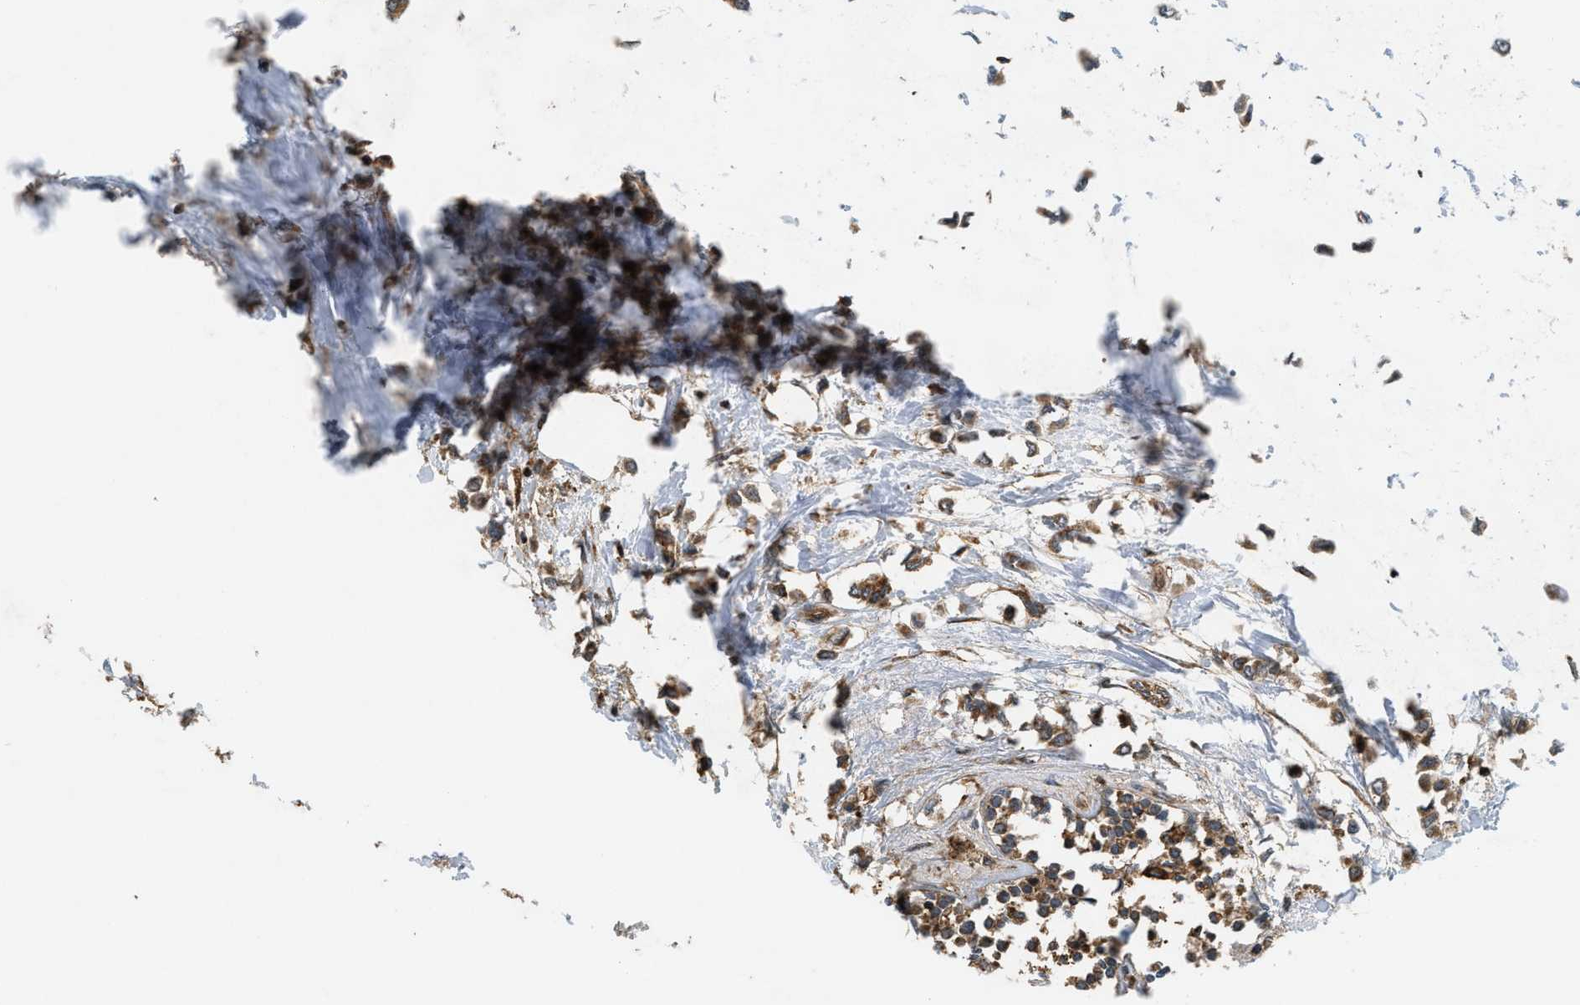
{"staining": {"intensity": "weak", "quantity": ">75%", "location": "cytoplasmic/membranous"}, "tissue": "breast cancer", "cell_type": "Tumor cells", "image_type": "cancer", "snomed": [{"axis": "morphology", "description": "Lobular carcinoma"}, {"axis": "topography", "description": "Breast"}], "caption": "Immunohistochemistry histopathology image of breast lobular carcinoma stained for a protein (brown), which demonstrates low levels of weak cytoplasmic/membranous expression in about >75% of tumor cells.", "gene": "GNB4", "patient": {"sex": "female", "age": 51}}